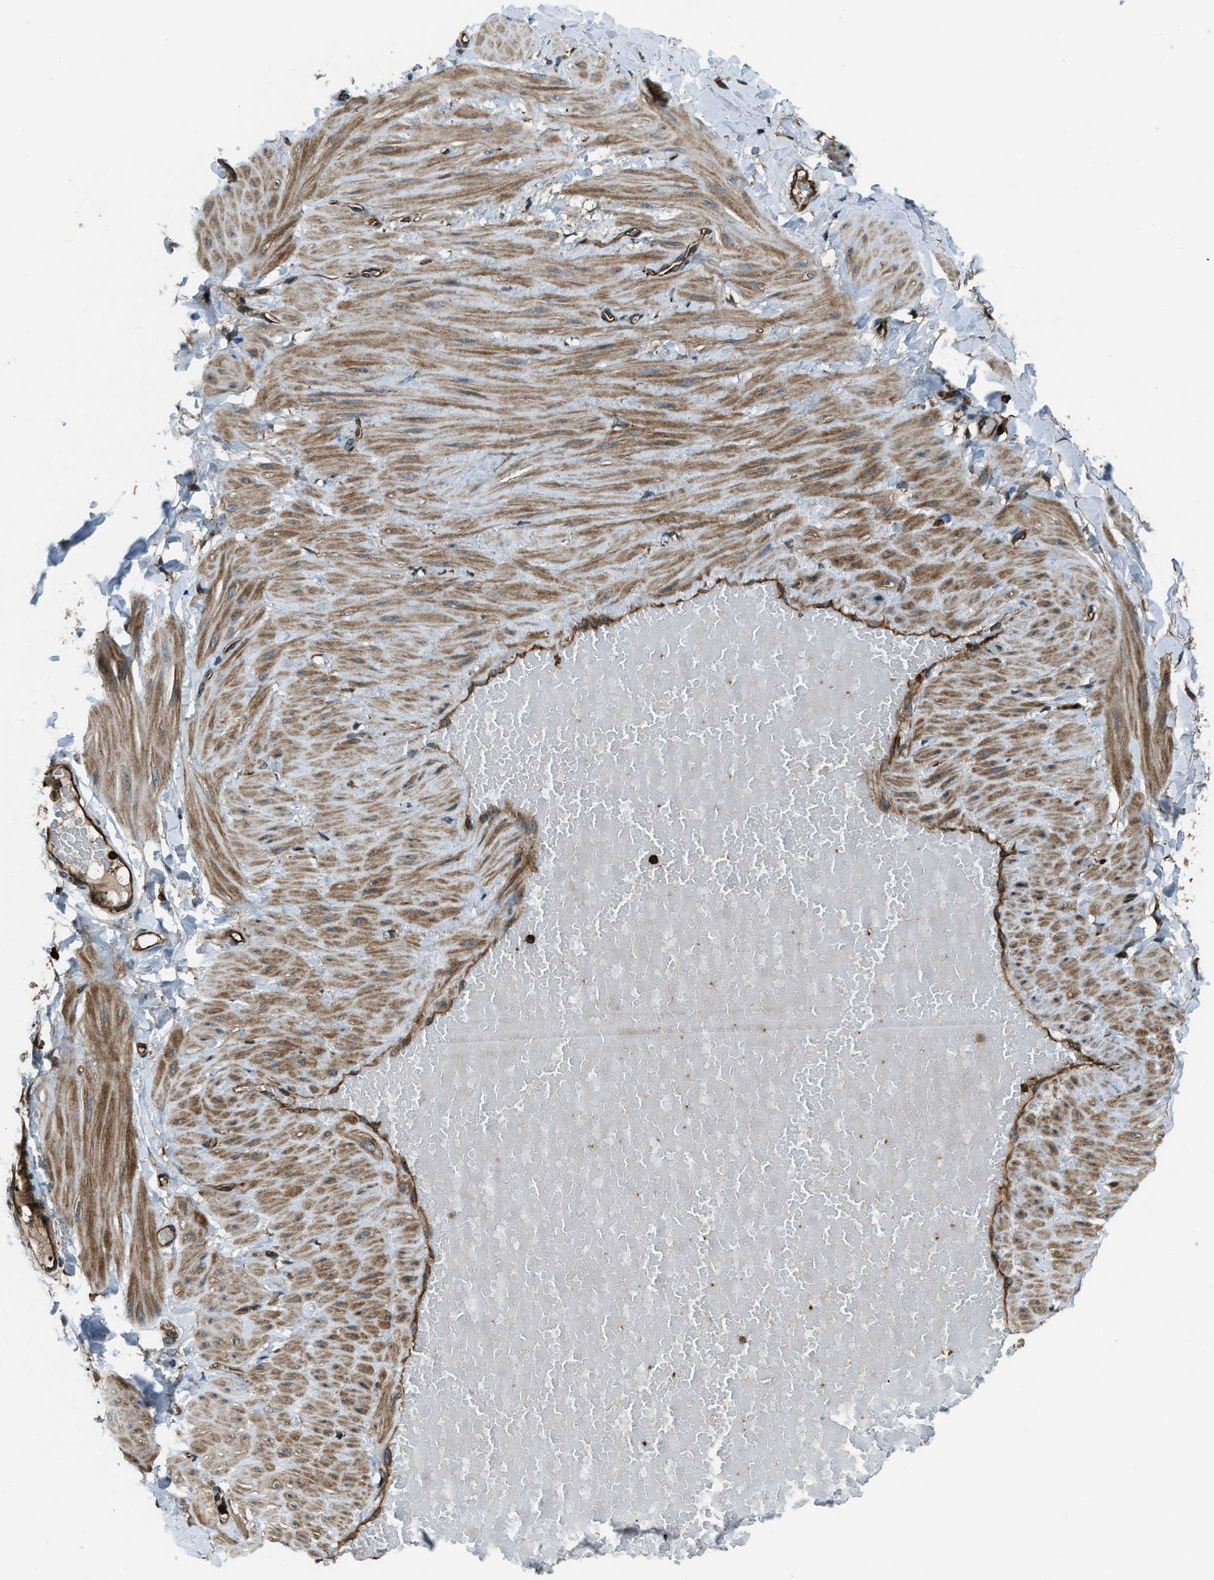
{"staining": {"intensity": "strong", "quantity": ">75%", "location": "cytoplasmic/membranous"}, "tissue": "soft tissue", "cell_type": "Chondrocytes", "image_type": "normal", "snomed": [{"axis": "morphology", "description": "Normal tissue, NOS"}, {"axis": "topography", "description": "Adipose tissue"}, {"axis": "topography", "description": "Vascular tissue"}, {"axis": "topography", "description": "Peripheral nerve tissue"}], "caption": "Human soft tissue stained with a brown dye exhibits strong cytoplasmic/membranous positive staining in about >75% of chondrocytes.", "gene": "SNX30", "patient": {"sex": "male", "age": 25}}